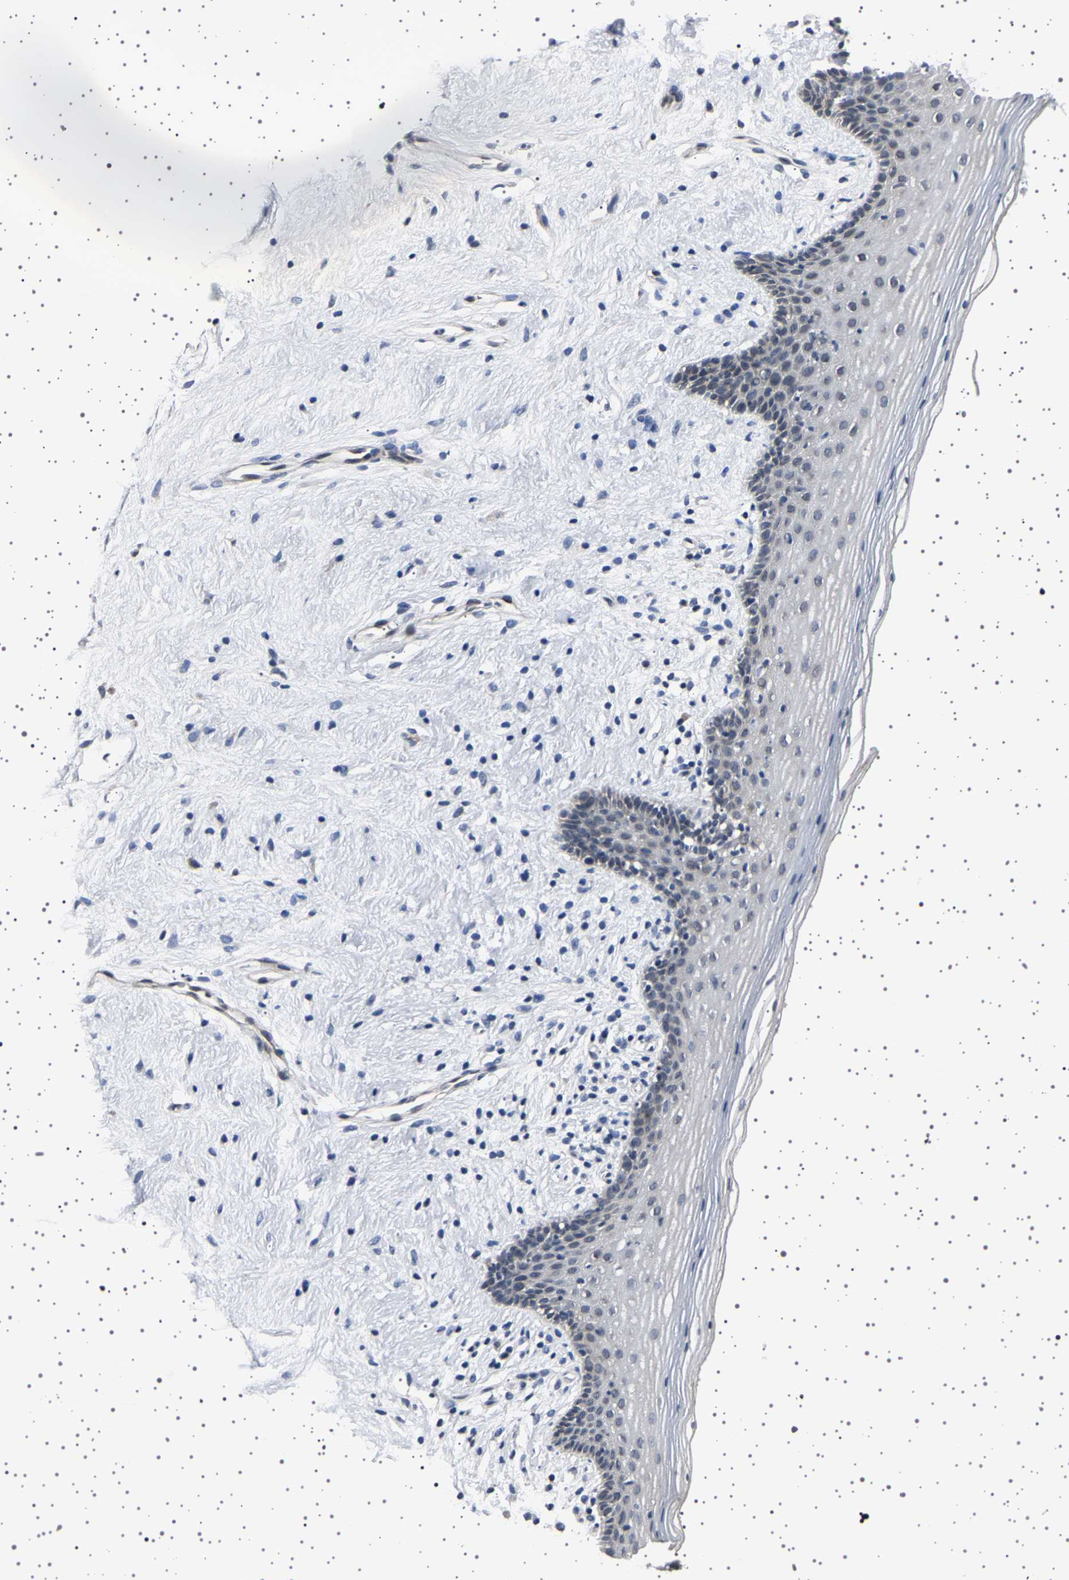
{"staining": {"intensity": "negative", "quantity": "none", "location": "none"}, "tissue": "vagina", "cell_type": "Squamous epithelial cells", "image_type": "normal", "snomed": [{"axis": "morphology", "description": "Normal tissue, NOS"}, {"axis": "topography", "description": "Vagina"}], "caption": "DAB (3,3'-diaminobenzidine) immunohistochemical staining of benign vagina demonstrates no significant positivity in squamous epithelial cells. (DAB (3,3'-diaminobenzidine) IHC visualized using brightfield microscopy, high magnification).", "gene": "IL10RB", "patient": {"sex": "female", "age": 44}}